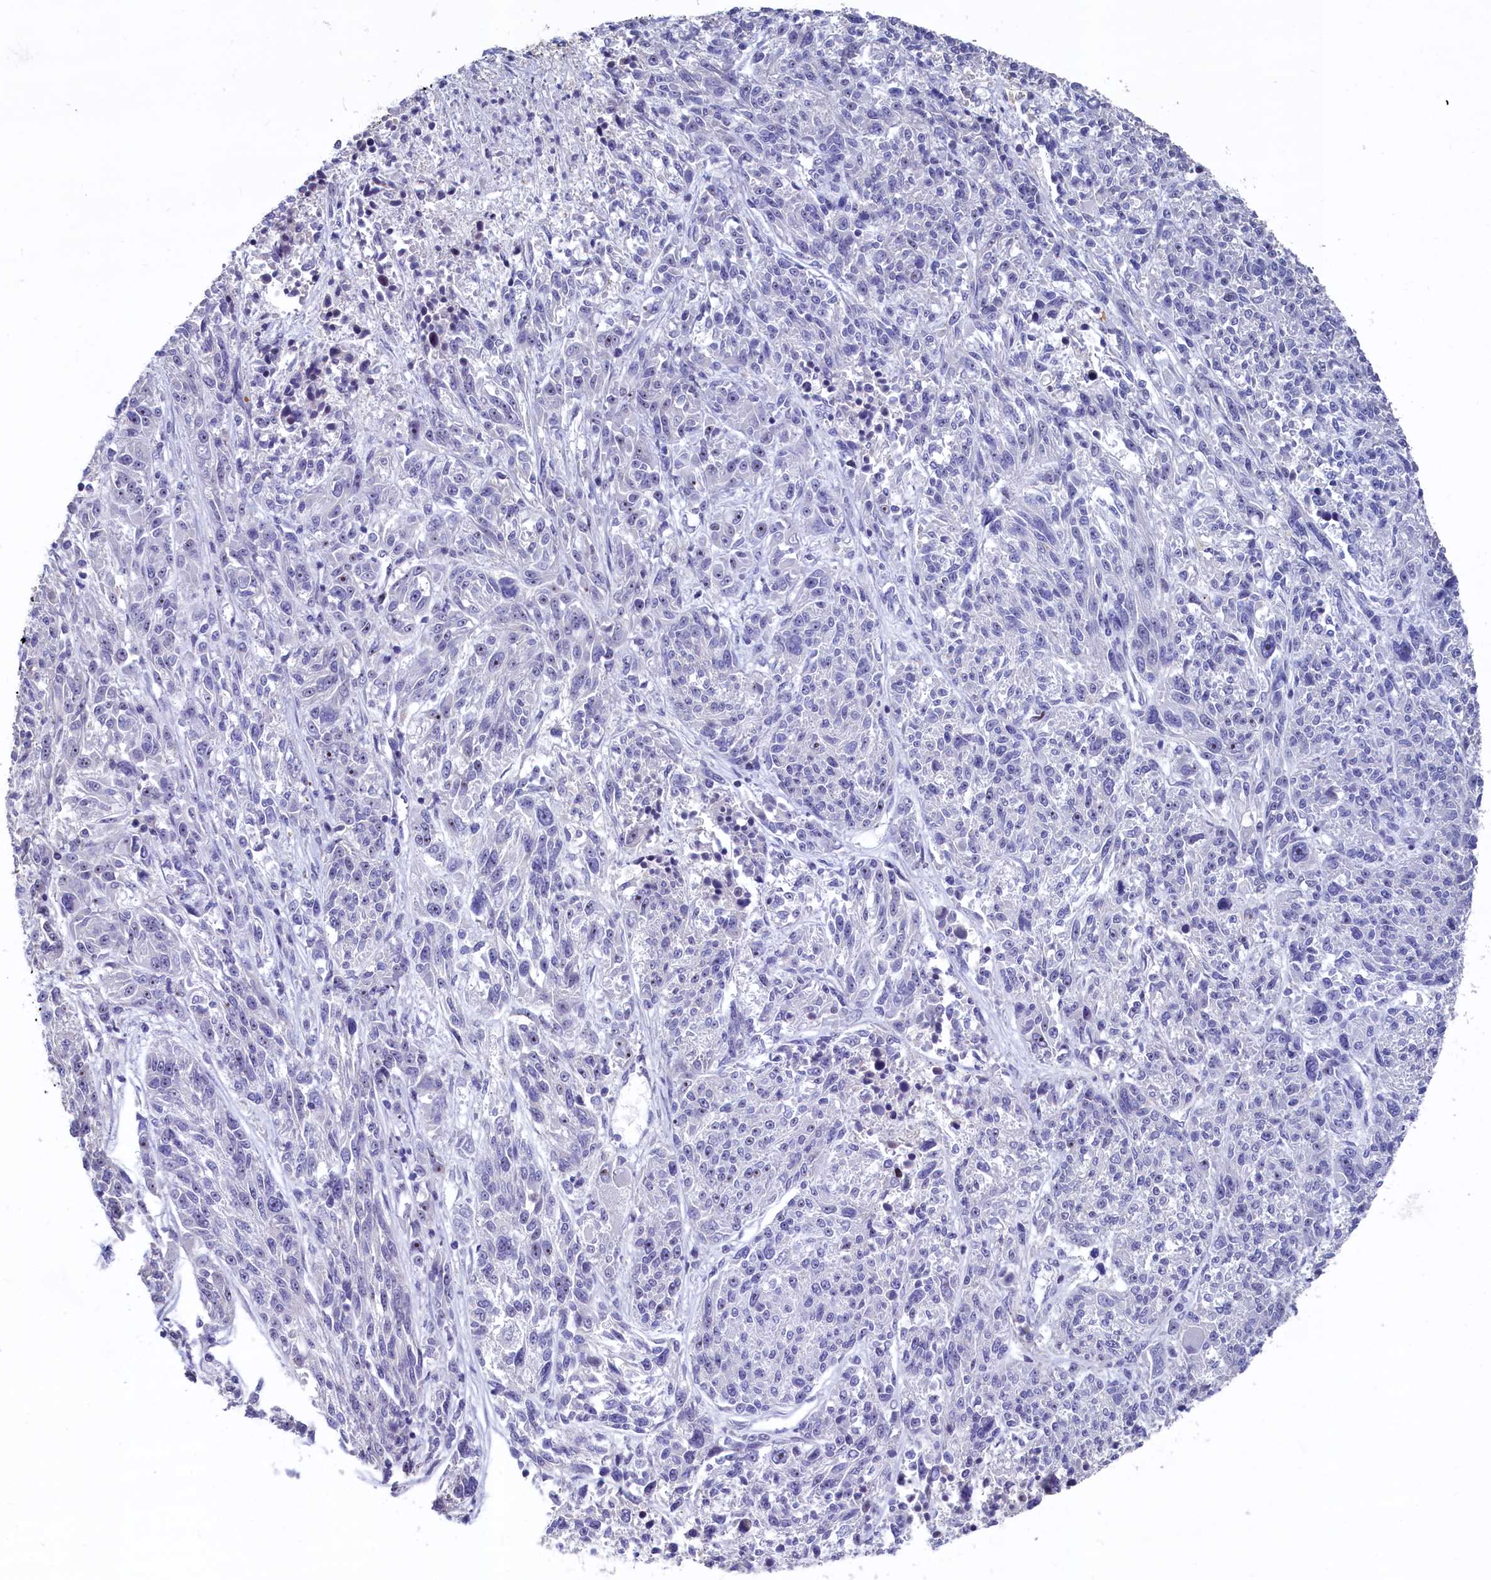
{"staining": {"intensity": "negative", "quantity": "none", "location": "none"}, "tissue": "melanoma", "cell_type": "Tumor cells", "image_type": "cancer", "snomed": [{"axis": "morphology", "description": "Malignant melanoma, NOS"}, {"axis": "topography", "description": "Skin"}], "caption": "This is an immunohistochemistry (IHC) micrograph of melanoma. There is no expression in tumor cells.", "gene": "ASXL3", "patient": {"sex": "male", "age": 53}}